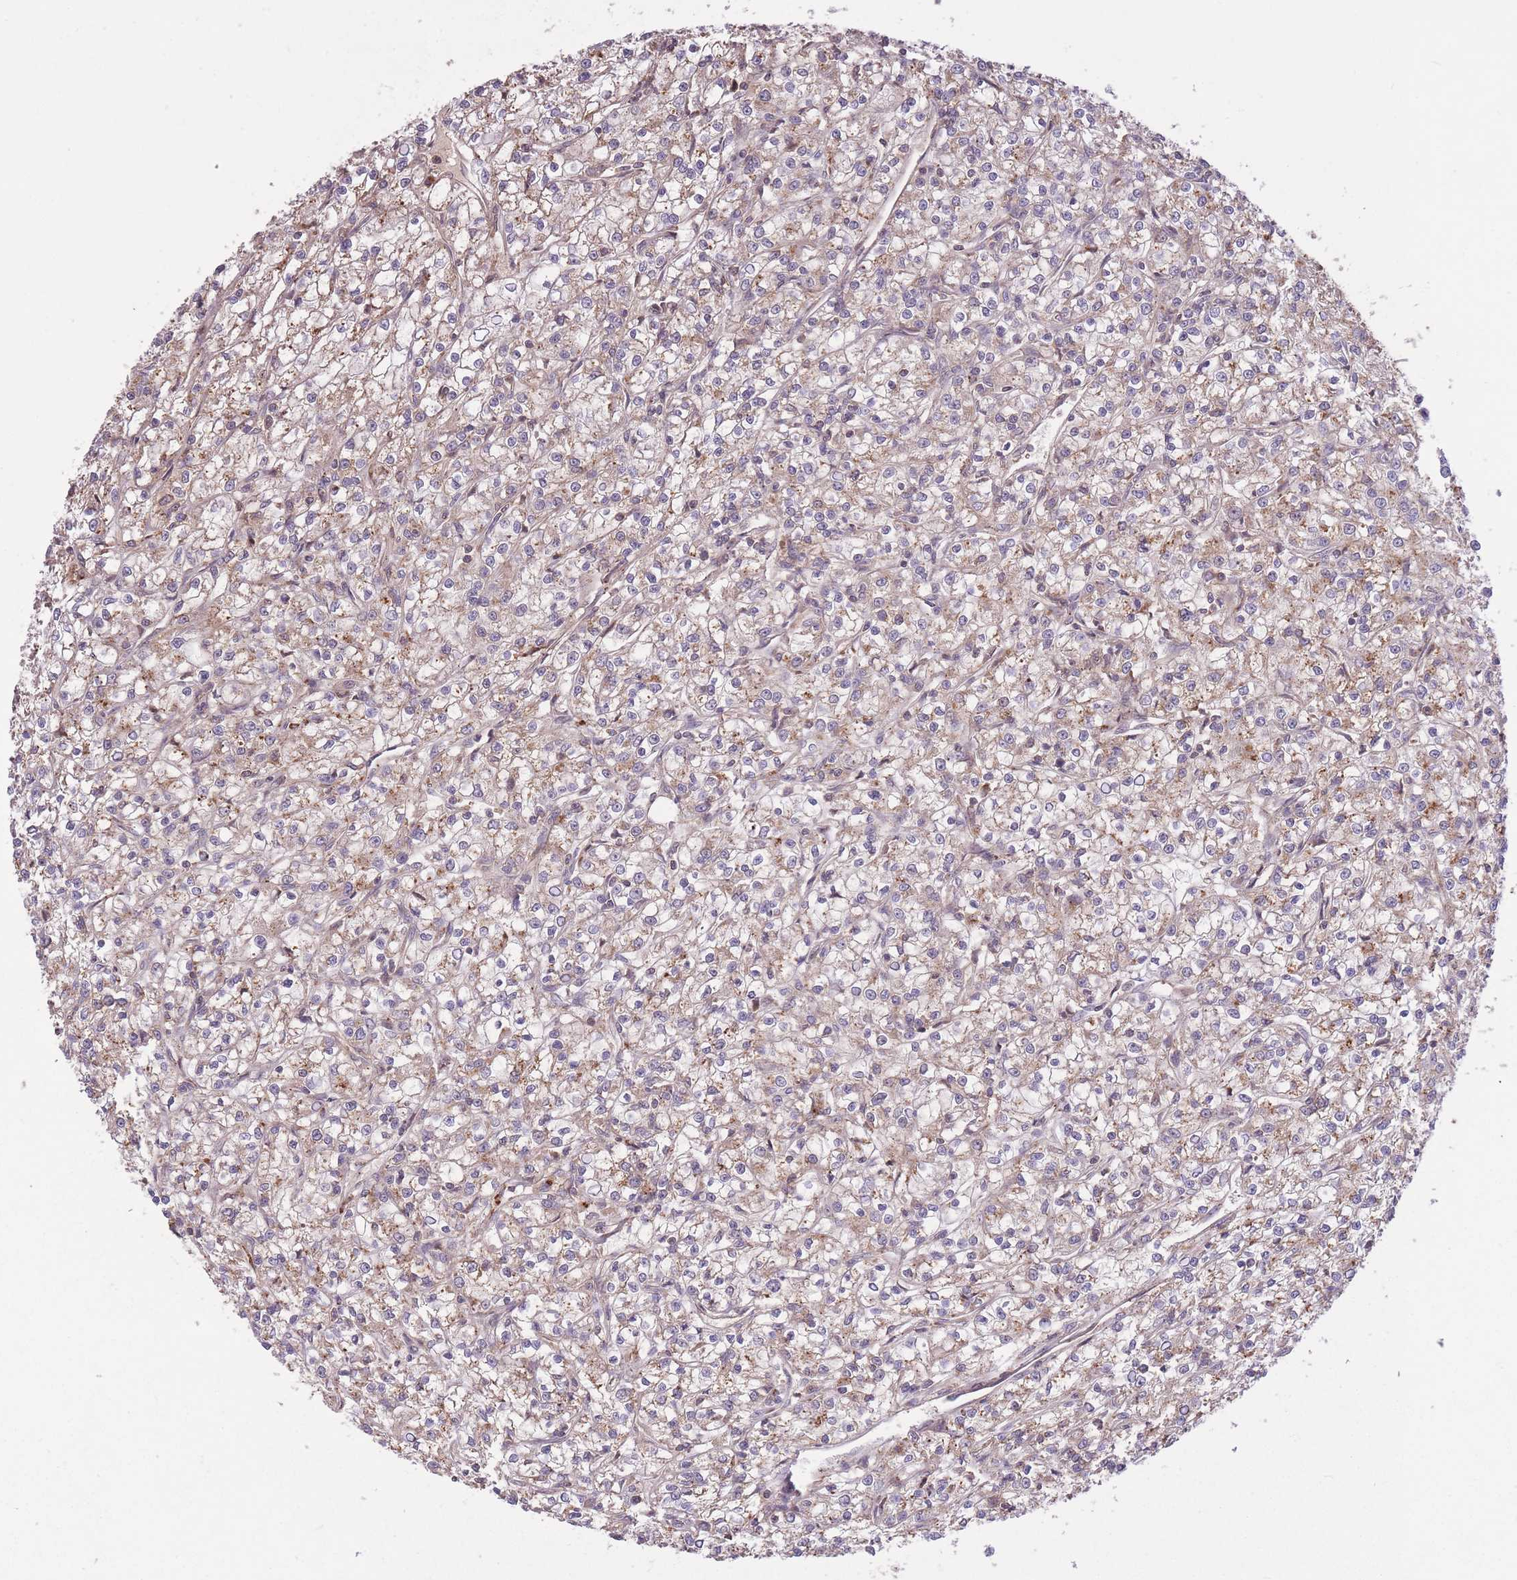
{"staining": {"intensity": "weak", "quantity": "25%-75%", "location": "cytoplasmic/membranous"}, "tissue": "renal cancer", "cell_type": "Tumor cells", "image_type": "cancer", "snomed": [{"axis": "morphology", "description": "Adenocarcinoma, NOS"}, {"axis": "topography", "description": "Kidney"}], "caption": "Renal cancer (adenocarcinoma) tissue shows weak cytoplasmic/membranous staining in approximately 25%-75% of tumor cells, visualized by immunohistochemistry. Nuclei are stained in blue.", "gene": "POLR3F", "patient": {"sex": "female", "age": 59}}